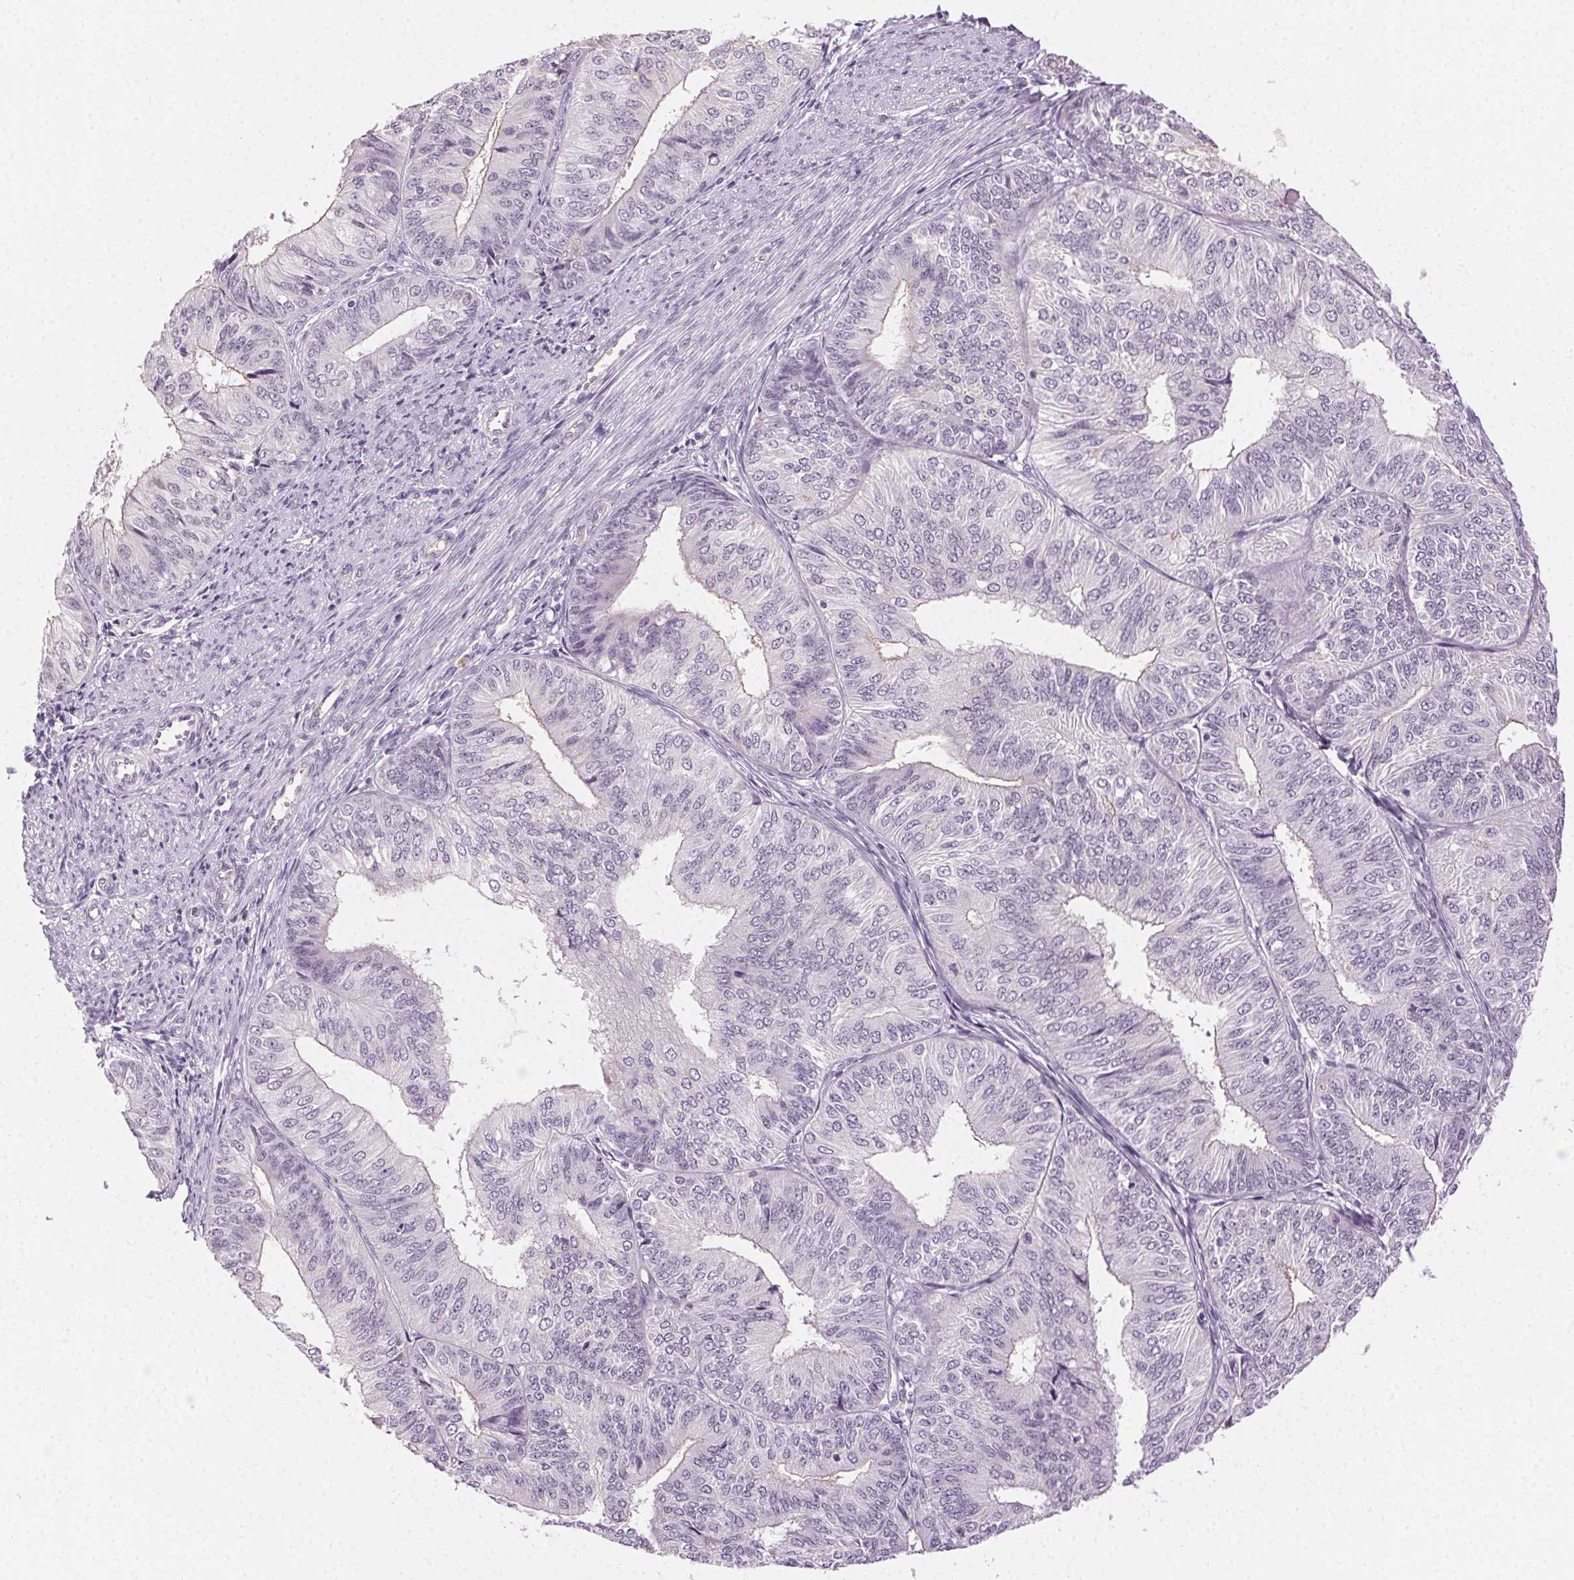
{"staining": {"intensity": "negative", "quantity": "none", "location": "none"}, "tissue": "endometrial cancer", "cell_type": "Tumor cells", "image_type": "cancer", "snomed": [{"axis": "morphology", "description": "Adenocarcinoma, NOS"}, {"axis": "topography", "description": "Endometrium"}], "caption": "This is an immunohistochemistry histopathology image of human endometrial adenocarcinoma. There is no positivity in tumor cells.", "gene": "AIF1L", "patient": {"sex": "female", "age": 58}}